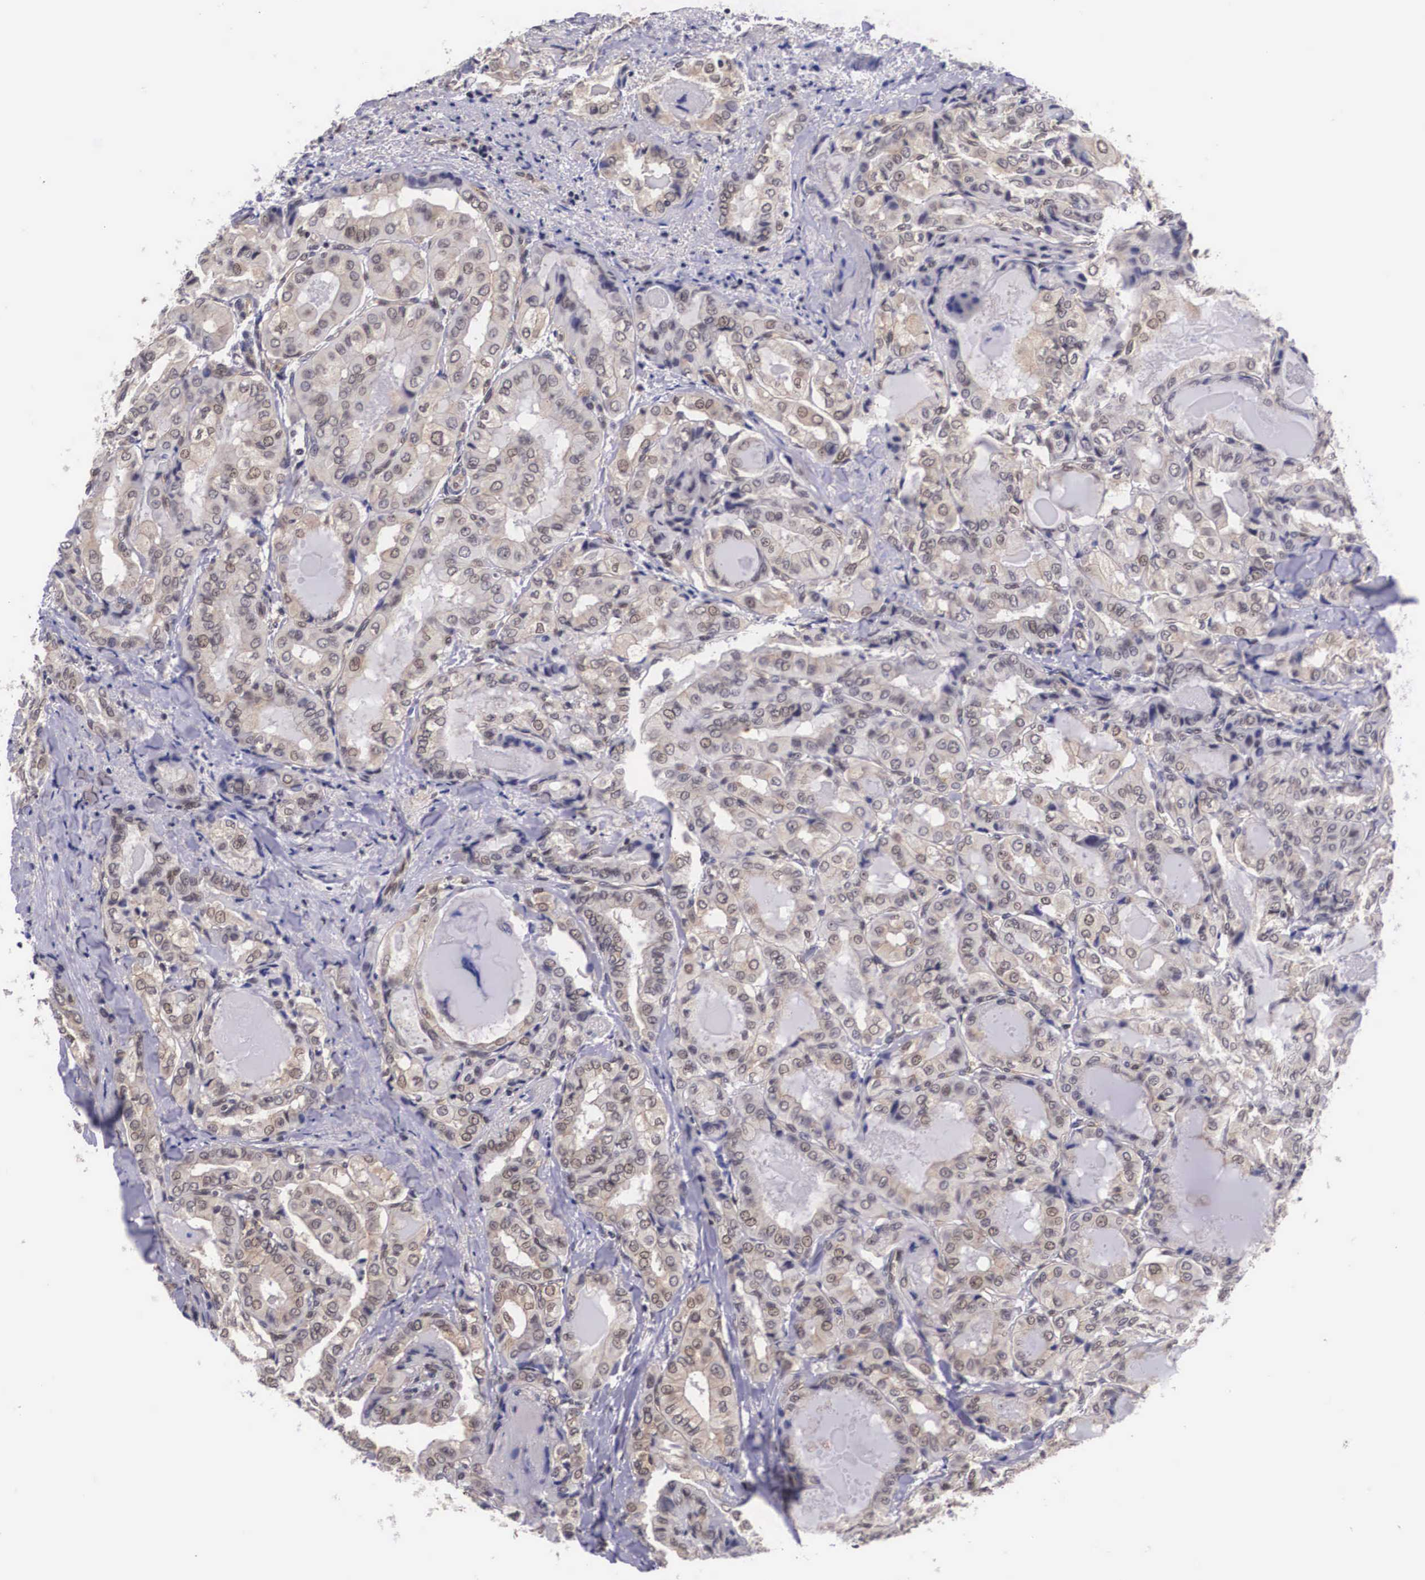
{"staining": {"intensity": "weak", "quantity": "25%-75%", "location": "cytoplasmic/membranous"}, "tissue": "thyroid cancer", "cell_type": "Tumor cells", "image_type": "cancer", "snomed": [{"axis": "morphology", "description": "Papillary adenocarcinoma, NOS"}, {"axis": "topography", "description": "Thyroid gland"}], "caption": "Human thyroid cancer (papillary adenocarcinoma) stained with a protein marker shows weak staining in tumor cells.", "gene": "OTX2", "patient": {"sex": "female", "age": 71}}